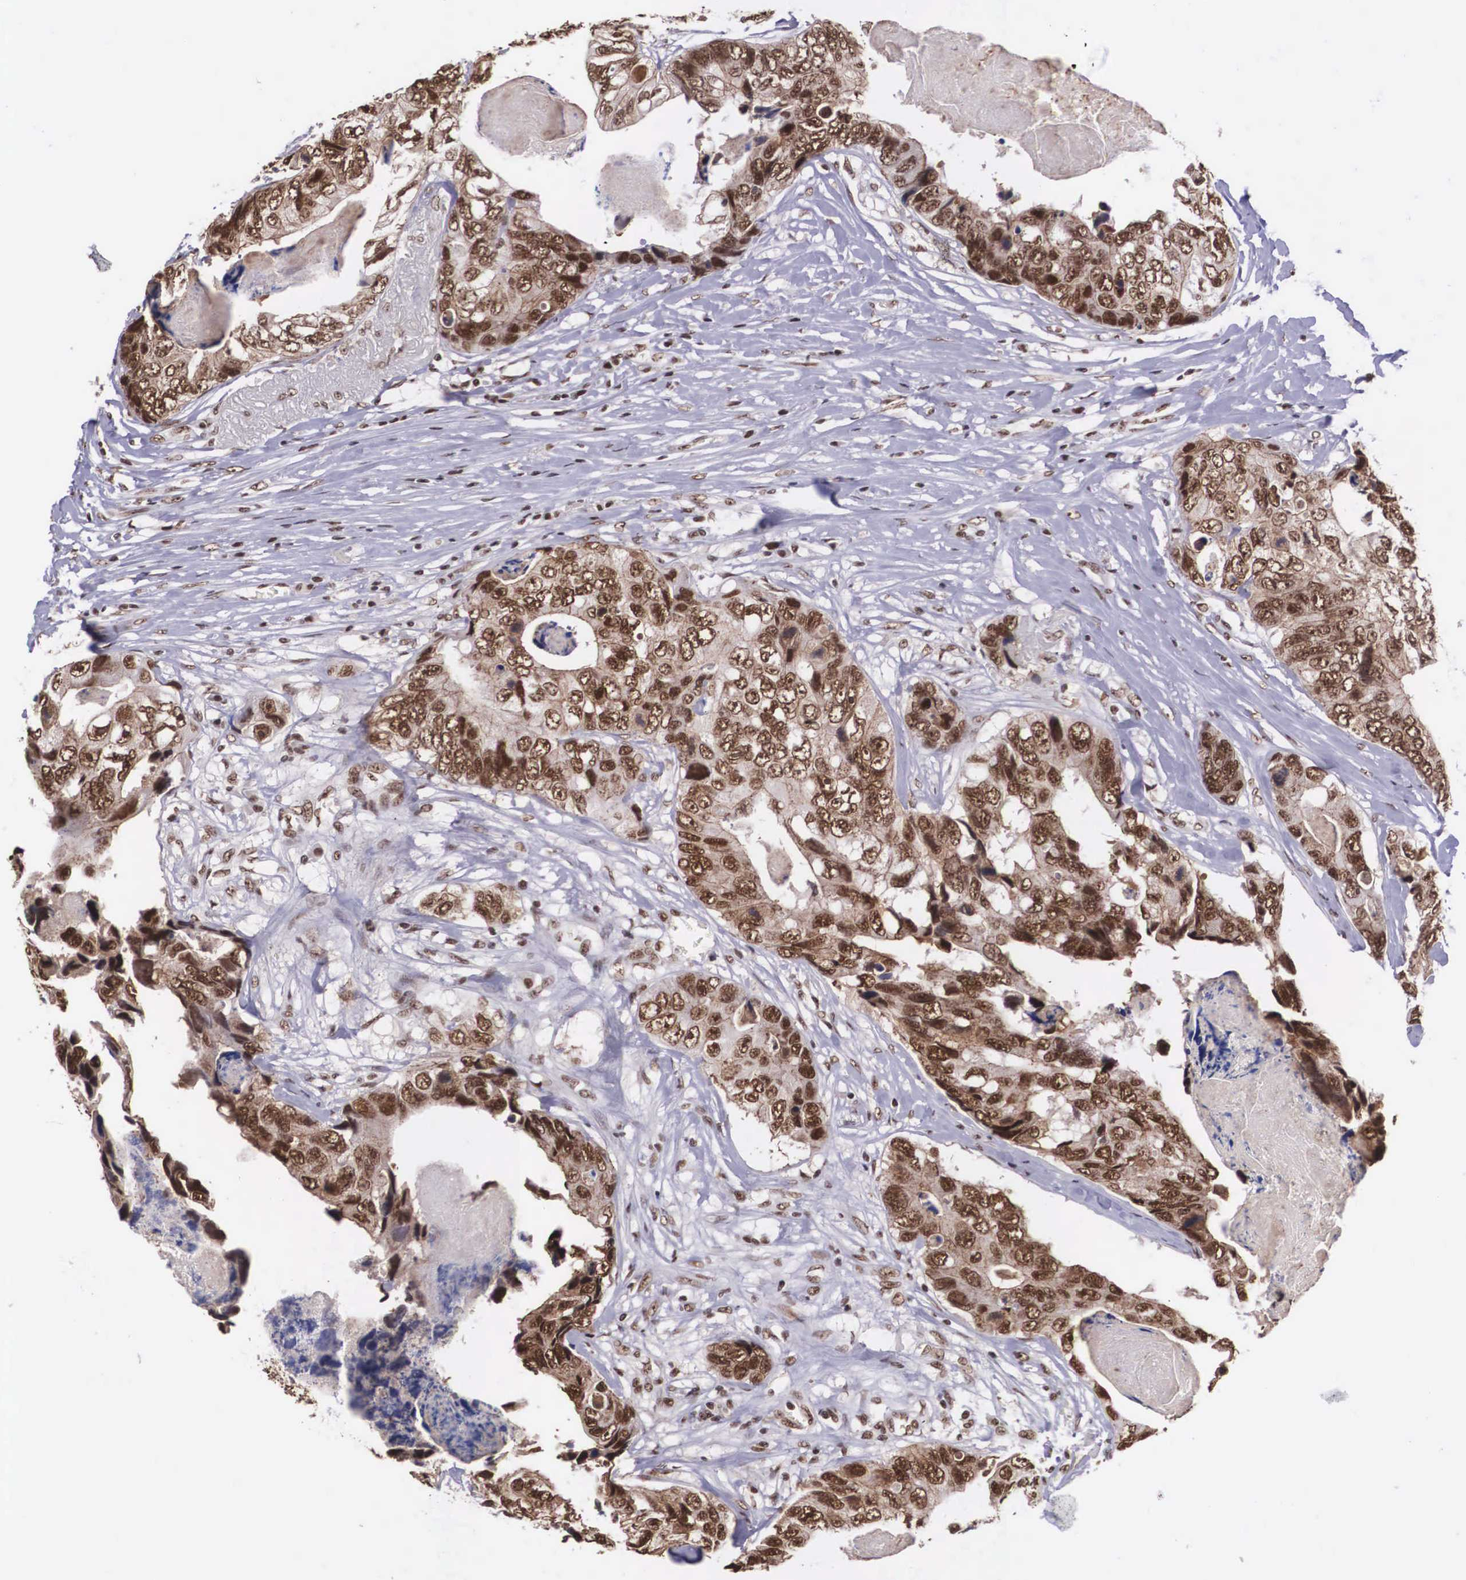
{"staining": {"intensity": "strong", "quantity": ">75%", "location": "cytoplasmic/membranous,nuclear"}, "tissue": "colorectal cancer", "cell_type": "Tumor cells", "image_type": "cancer", "snomed": [{"axis": "morphology", "description": "Adenocarcinoma, NOS"}, {"axis": "topography", "description": "Colon"}], "caption": "Adenocarcinoma (colorectal) stained for a protein (brown) reveals strong cytoplasmic/membranous and nuclear positive positivity in about >75% of tumor cells.", "gene": "POLR2F", "patient": {"sex": "female", "age": 86}}